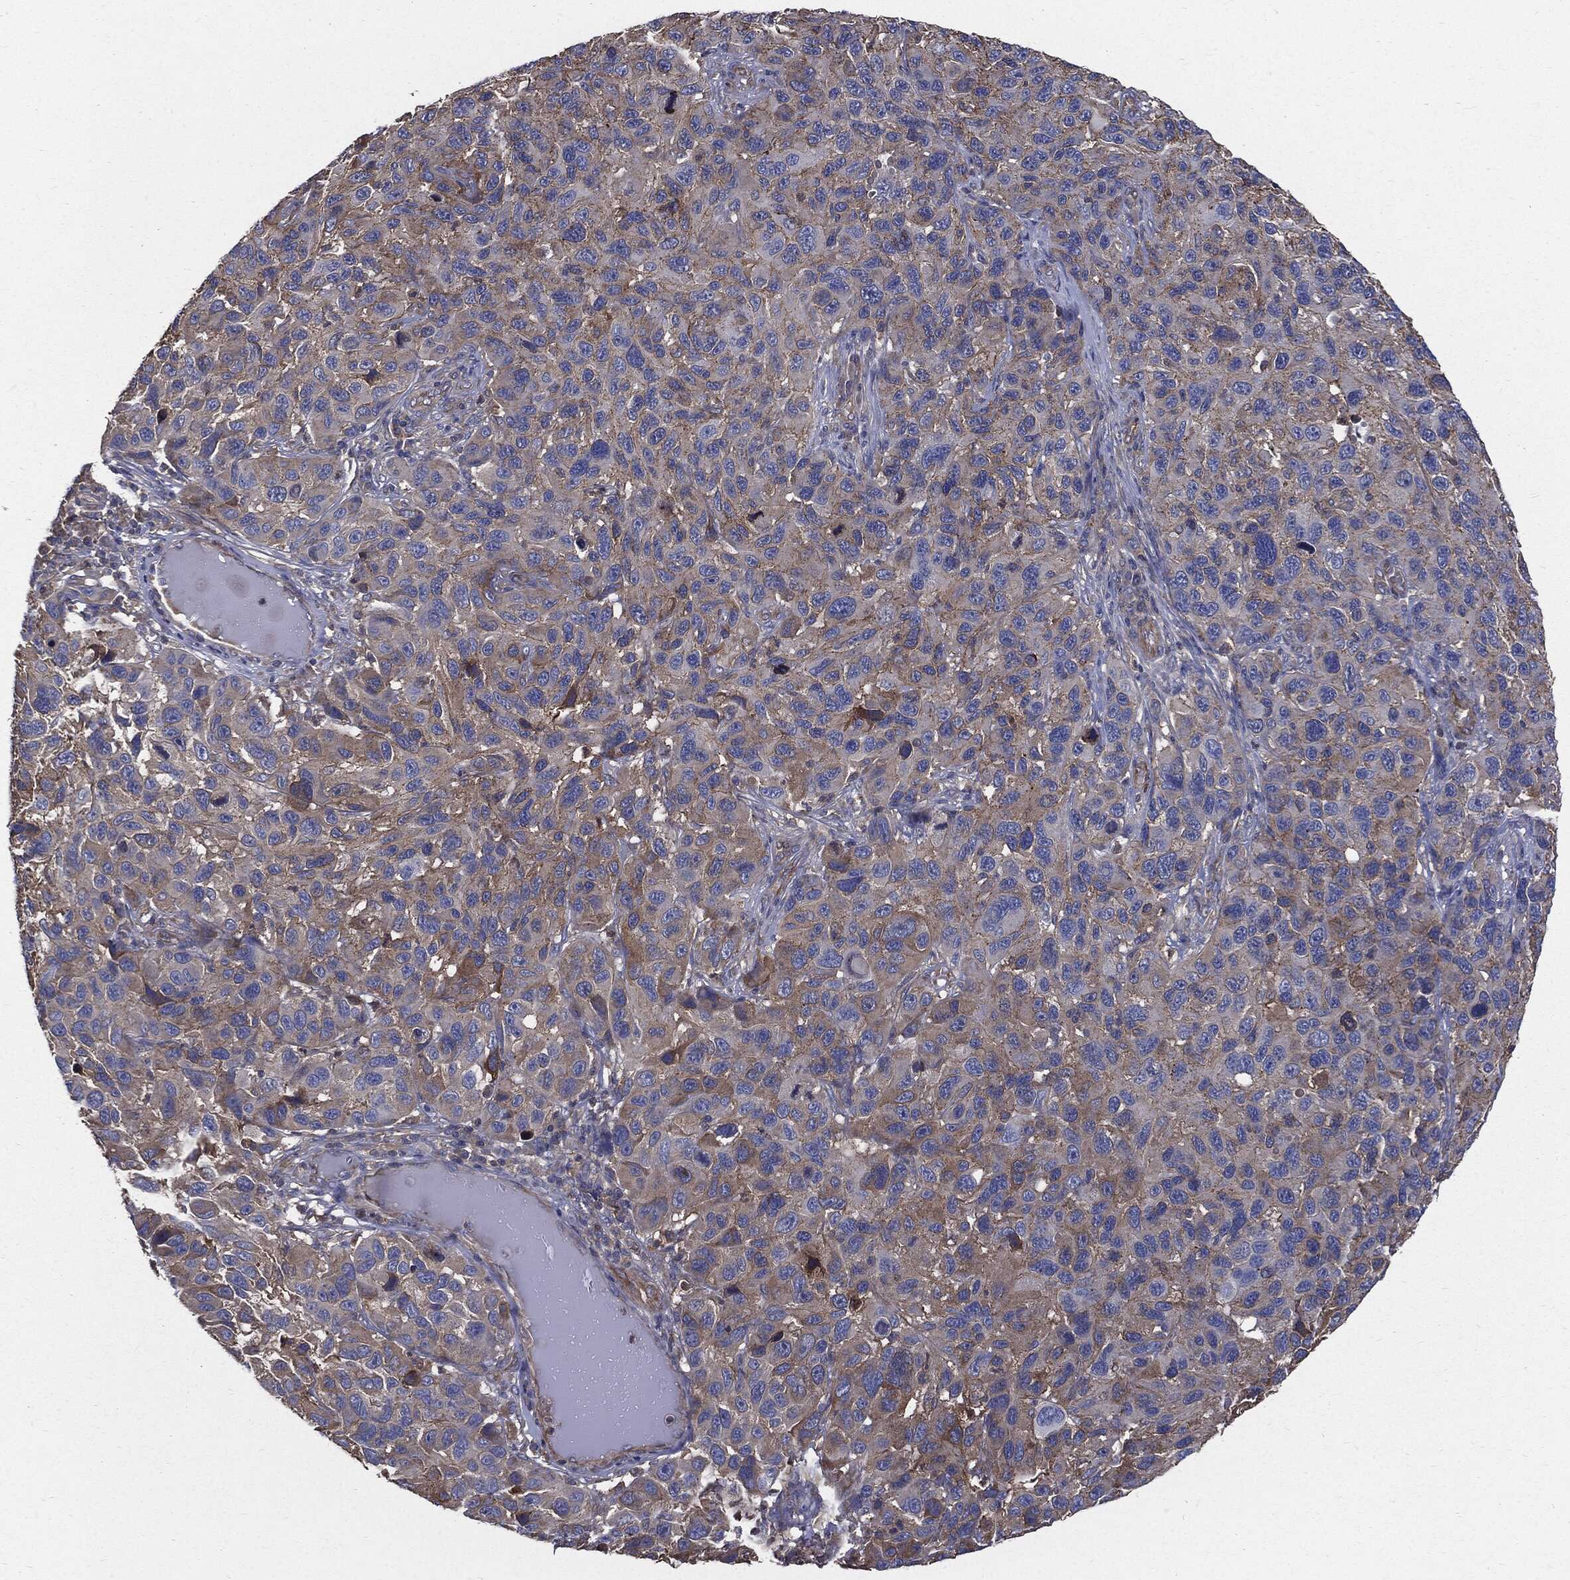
{"staining": {"intensity": "weak", "quantity": "25%-75%", "location": "cytoplasmic/membranous"}, "tissue": "melanoma", "cell_type": "Tumor cells", "image_type": "cancer", "snomed": [{"axis": "morphology", "description": "Malignant melanoma, NOS"}, {"axis": "topography", "description": "Skin"}], "caption": "IHC of malignant melanoma reveals low levels of weak cytoplasmic/membranous expression in approximately 25%-75% of tumor cells.", "gene": "PDCD6IP", "patient": {"sex": "male", "age": 53}}